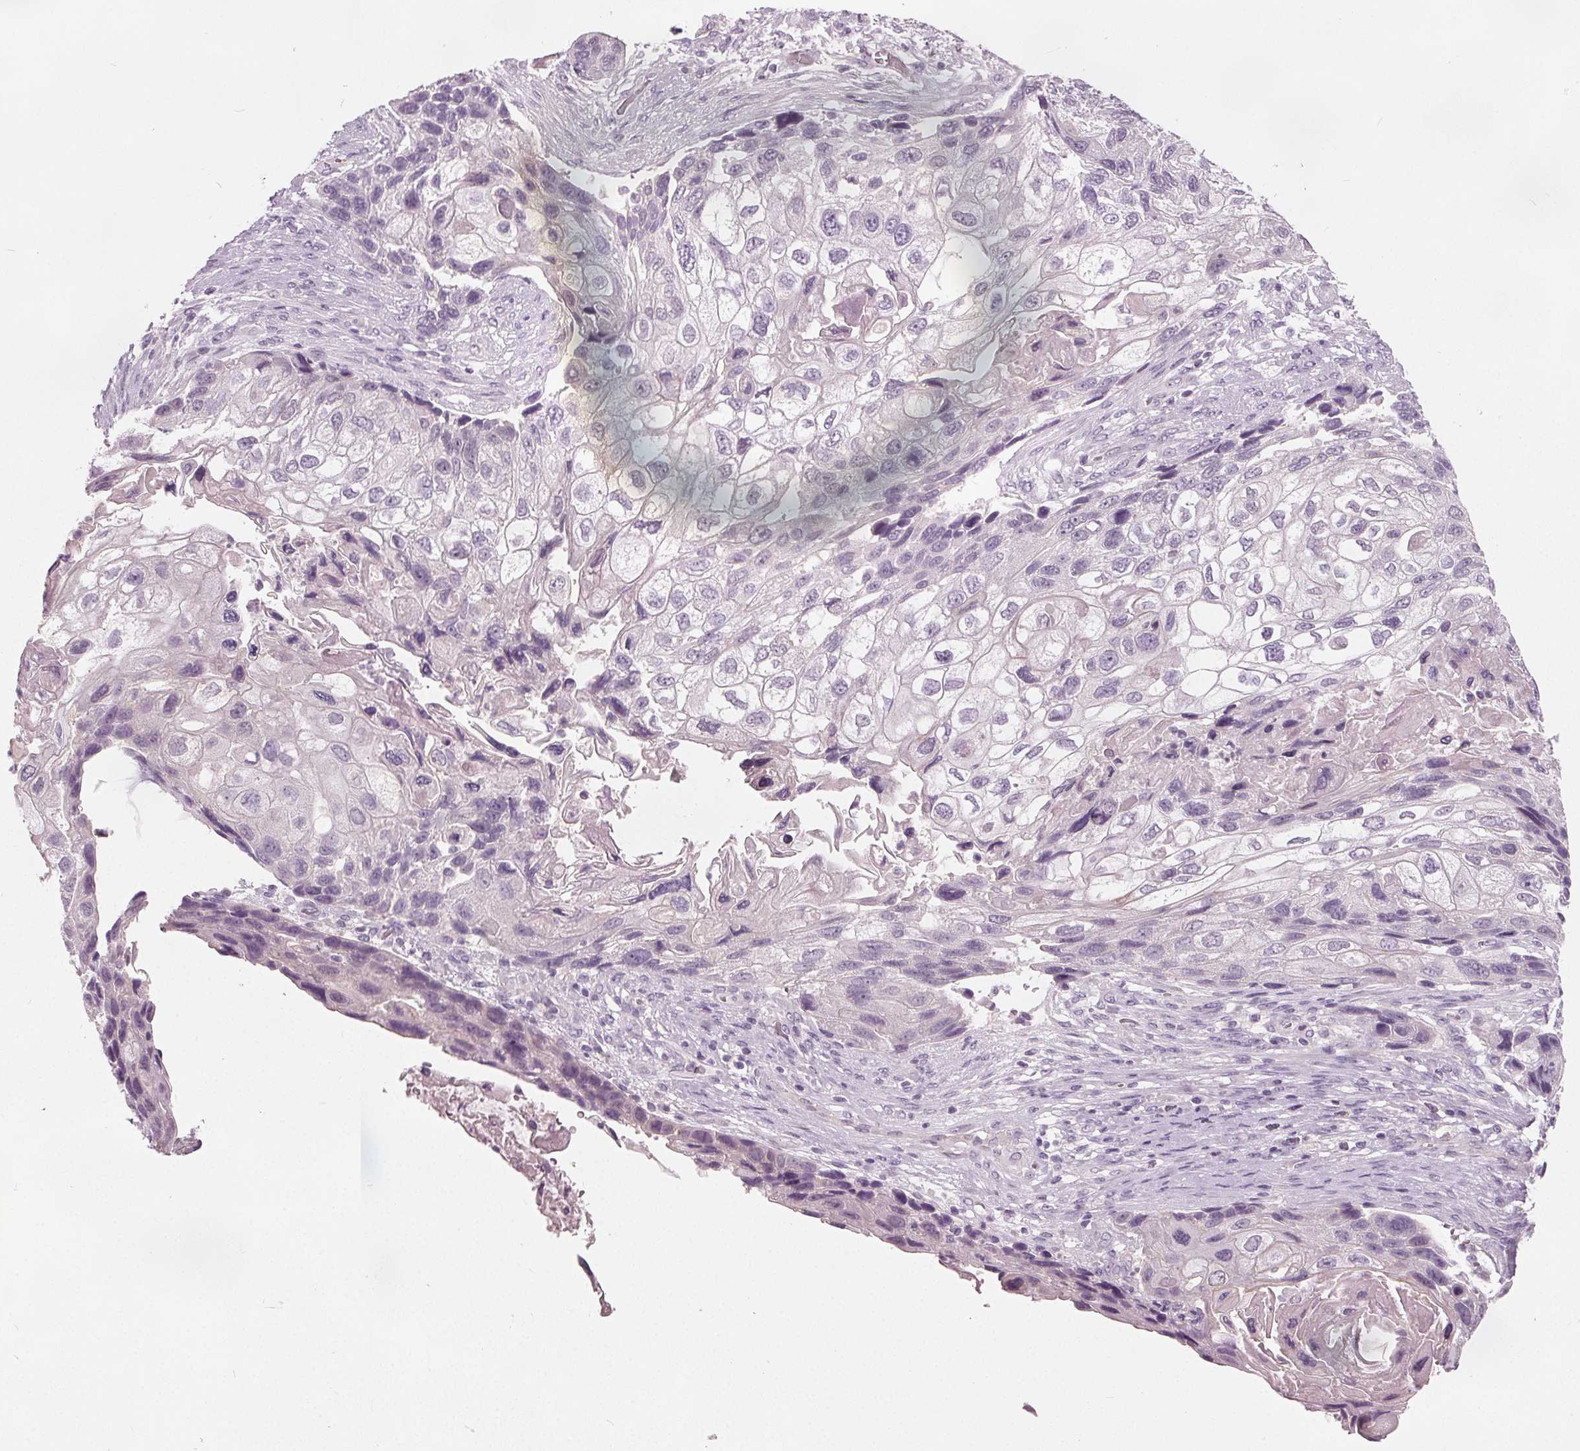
{"staining": {"intensity": "negative", "quantity": "none", "location": "none"}, "tissue": "lung cancer", "cell_type": "Tumor cells", "image_type": "cancer", "snomed": [{"axis": "morphology", "description": "Squamous cell carcinoma, NOS"}, {"axis": "topography", "description": "Lung"}], "caption": "Lung squamous cell carcinoma stained for a protein using immunohistochemistry displays no positivity tumor cells.", "gene": "TKFC", "patient": {"sex": "male", "age": 69}}